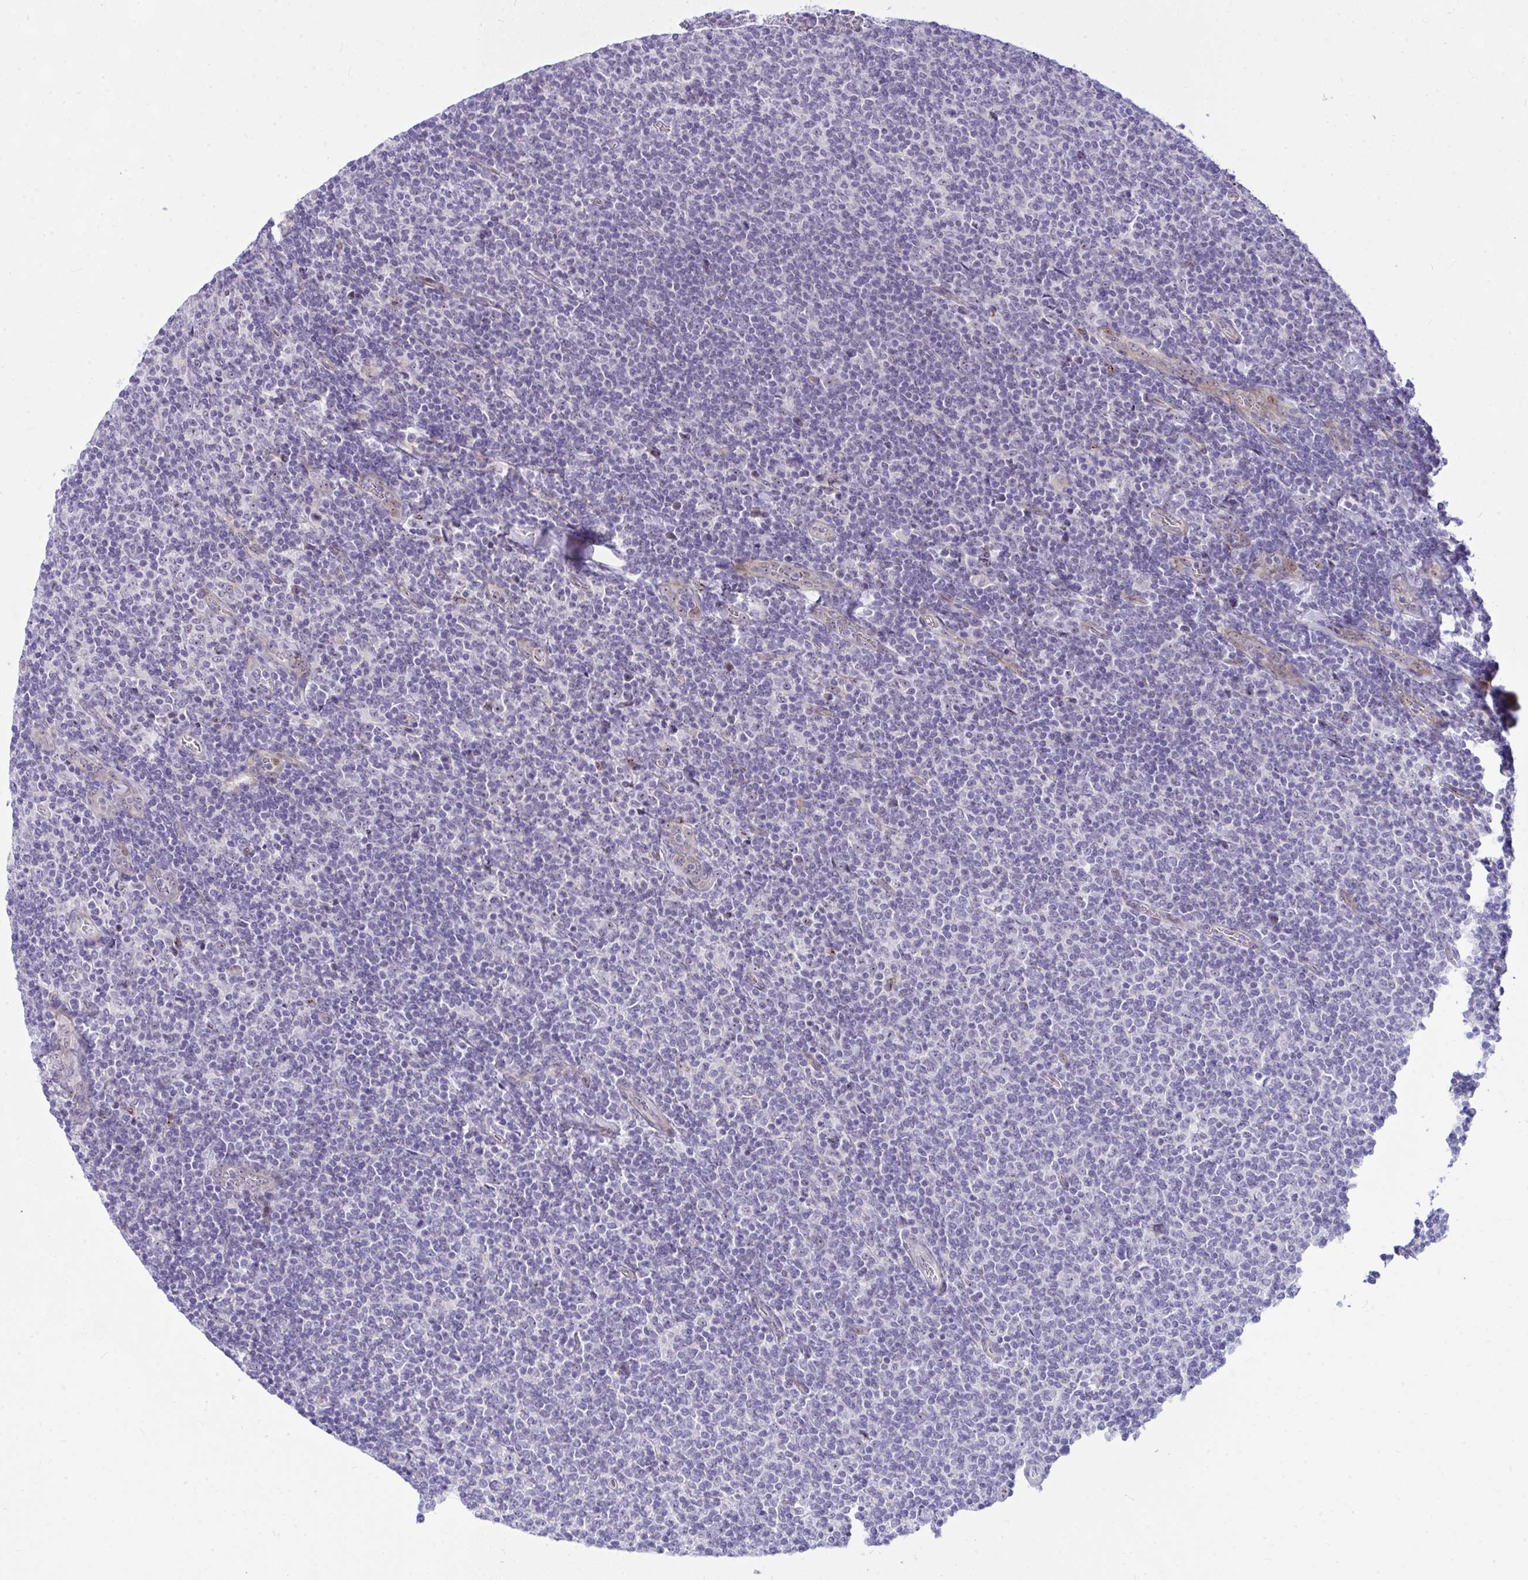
{"staining": {"intensity": "negative", "quantity": "none", "location": "none"}, "tissue": "lymphoma", "cell_type": "Tumor cells", "image_type": "cancer", "snomed": [{"axis": "morphology", "description": "Malignant lymphoma, non-Hodgkin's type, Low grade"}, {"axis": "topography", "description": "Lymph node"}], "caption": "This is an immunohistochemistry micrograph of human malignant lymphoma, non-Hodgkin's type (low-grade). There is no staining in tumor cells.", "gene": "NFXL1", "patient": {"sex": "male", "age": 52}}